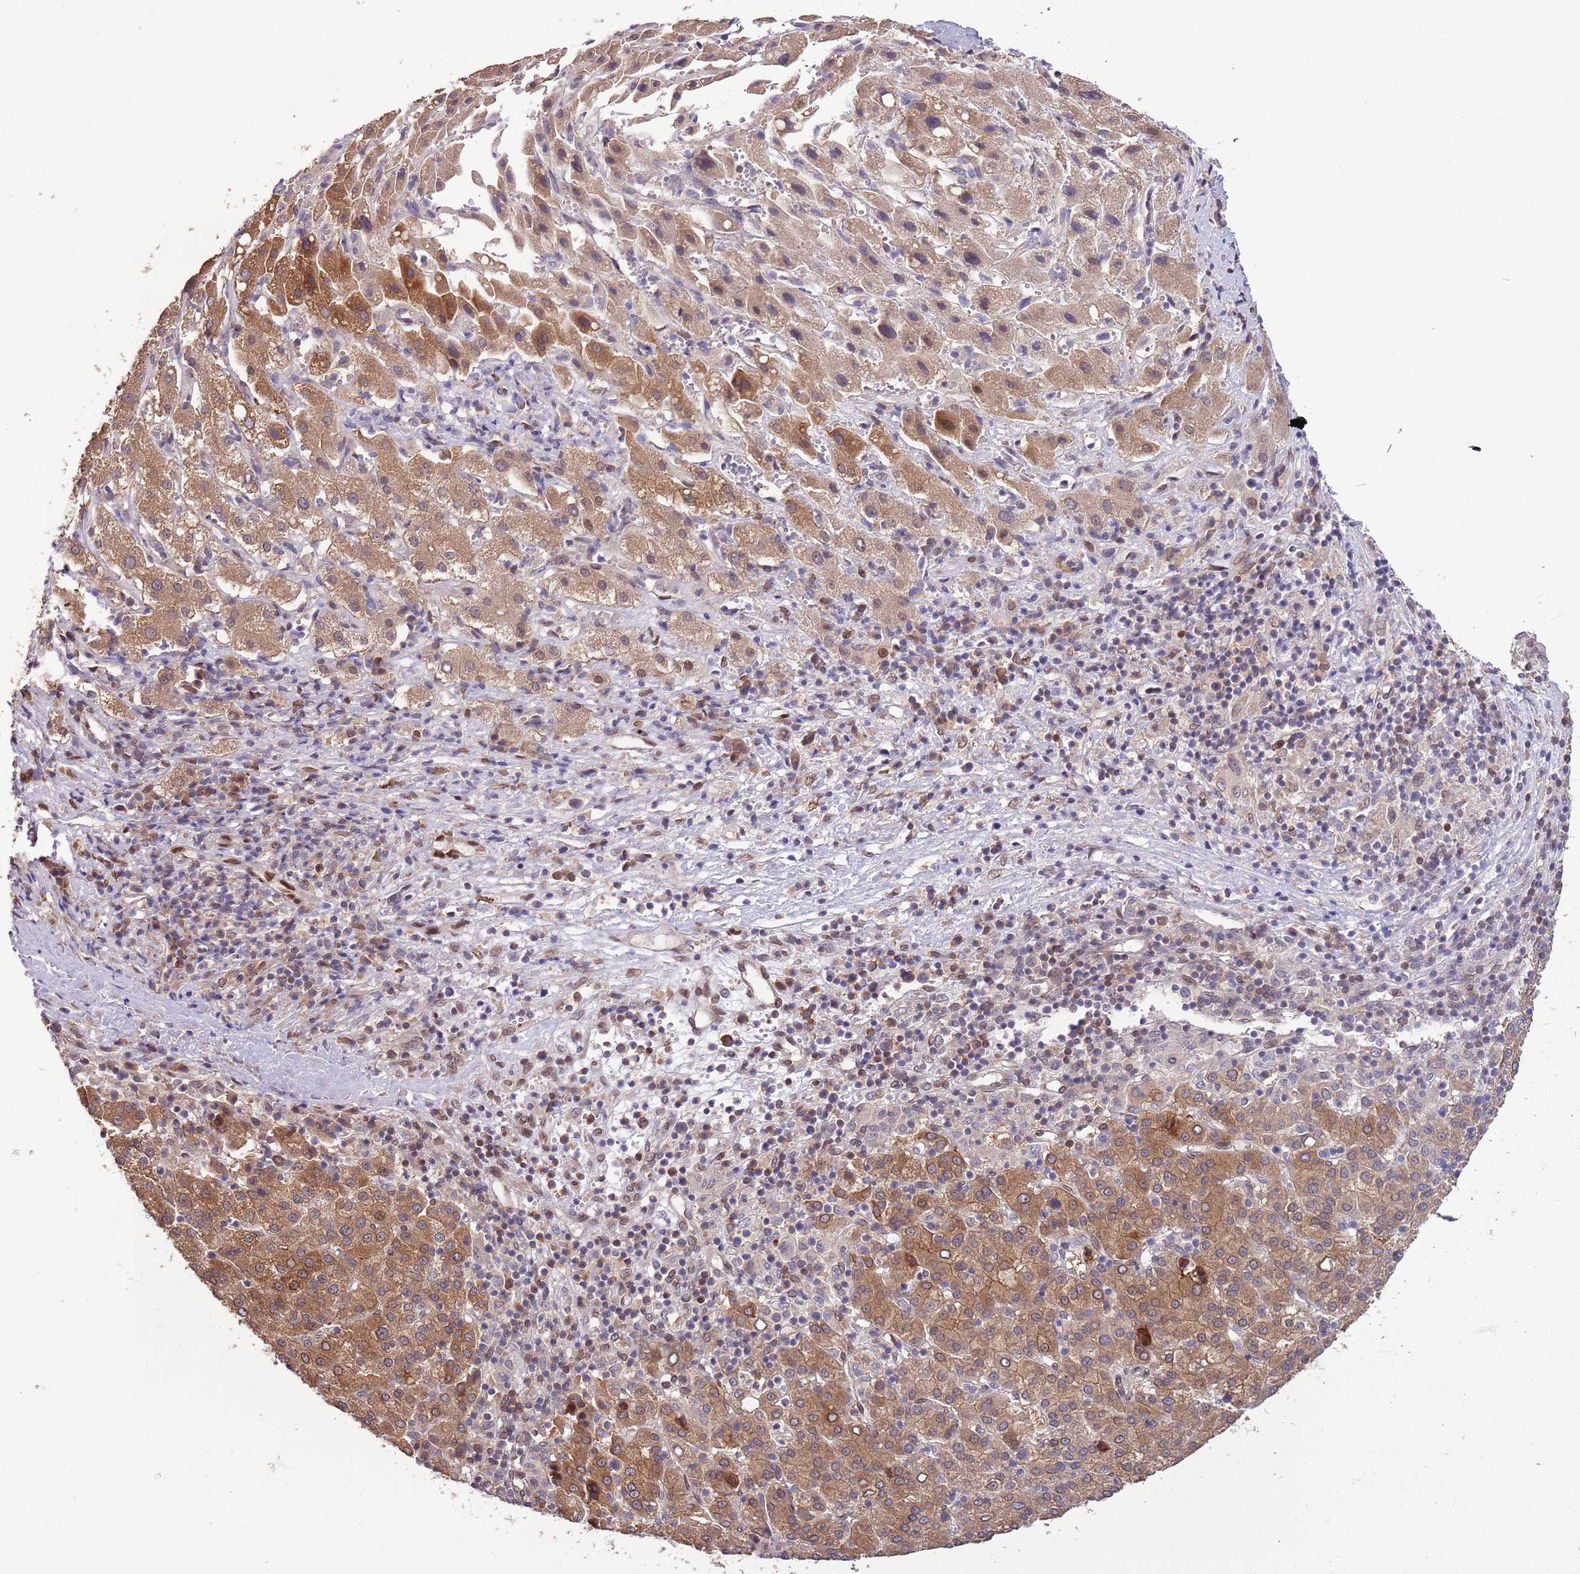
{"staining": {"intensity": "moderate", "quantity": ">75%", "location": "cytoplasmic/membranous"}, "tissue": "liver cancer", "cell_type": "Tumor cells", "image_type": "cancer", "snomed": [{"axis": "morphology", "description": "Carcinoma, Hepatocellular, NOS"}, {"axis": "topography", "description": "Liver"}], "caption": "Liver cancer (hepatocellular carcinoma) stained with immunohistochemistry exhibits moderate cytoplasmic/membranous expression in approximately >75% of tumor cells. Ihc stains the protein of interest in brown and the nuclei are stained blue.", "gene": "ZNF665", "patient": {"sex": "female", "age": 58}}